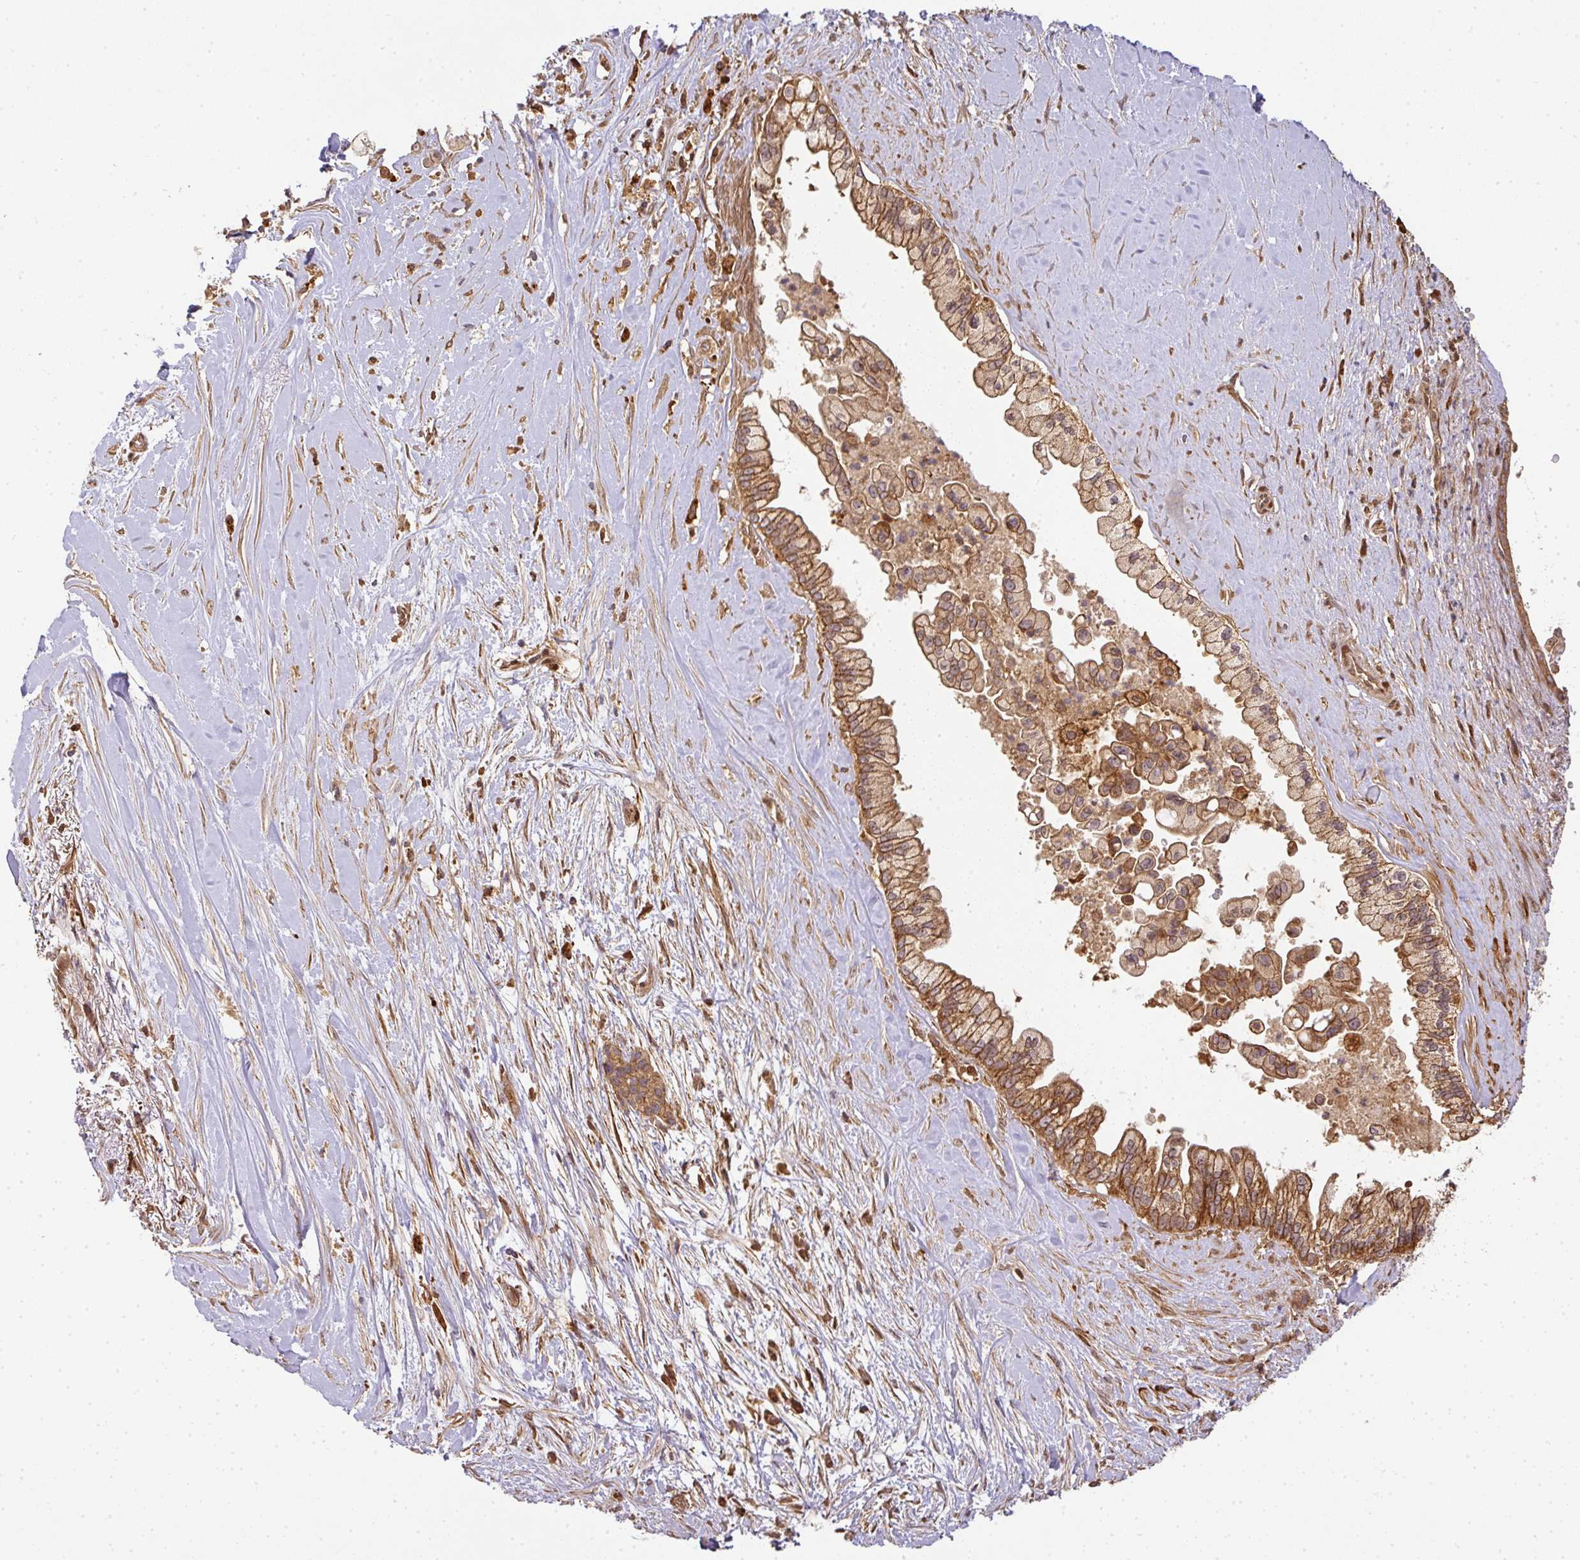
{"staining": {"intensity": "strong", "quantity": ">75%", "location": "cytoplasmic/membranous"}, "tissue": "pancreatic cancer", "cell_type": "Tumor cells", "image_type": "cancer", "snomed": [{"axis": "morphology", "description": "Adenocarcinoma, NOS"}, {"axis": "topography", "description": "Pancreas"}], "caption": "DAB (3,3'-diaminobenzidine) immunohistochemical staining of human pancreatic adenocarcinoma reveals strong cytoplasmic/membranous protein positivity in approximately >75% of tumor cells.", "gene": "MALSU1", "patient": {"sex": "female", "age": 69}}